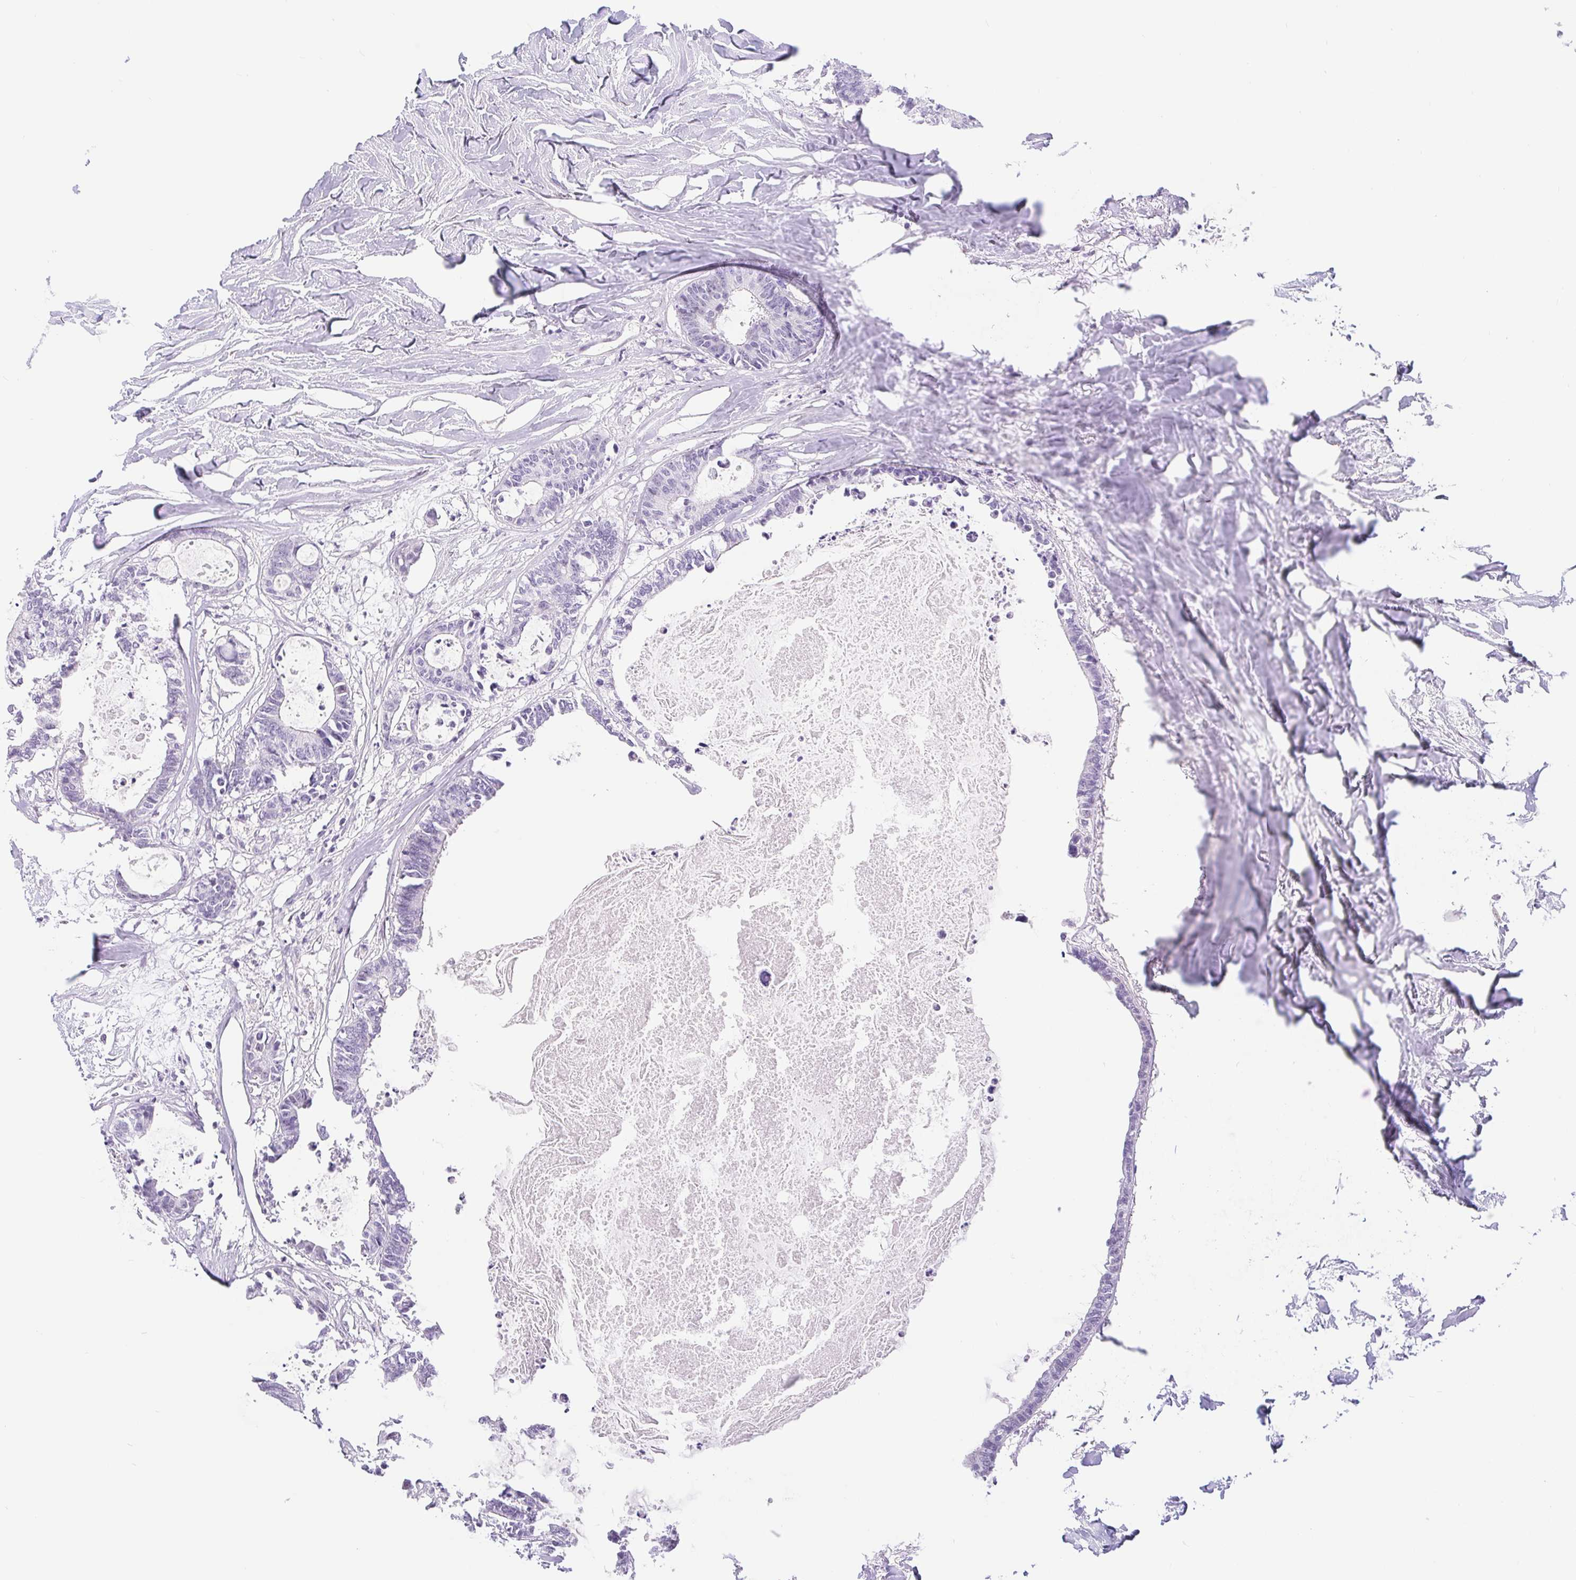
{"staining": {"intensity": "negative", "quantity": "none", "location": "none"}, "tissue": "colorectal cancer", "cell_type": "Tumor cells", "image_type": "cancer", "snomed": [{"axis": "morphology", "description": "Adenocarcinoma, NOS"}, {"axis": "topography", "description": "Colon"}, {"axis": "topography", "description": "Rectum"}], "caption": "Tumor cells show no significant protein expression in colorectal cancer (adenocarcinoma).", "gene": "CAND1", "patient": {"sex": "male", "age": 57}}